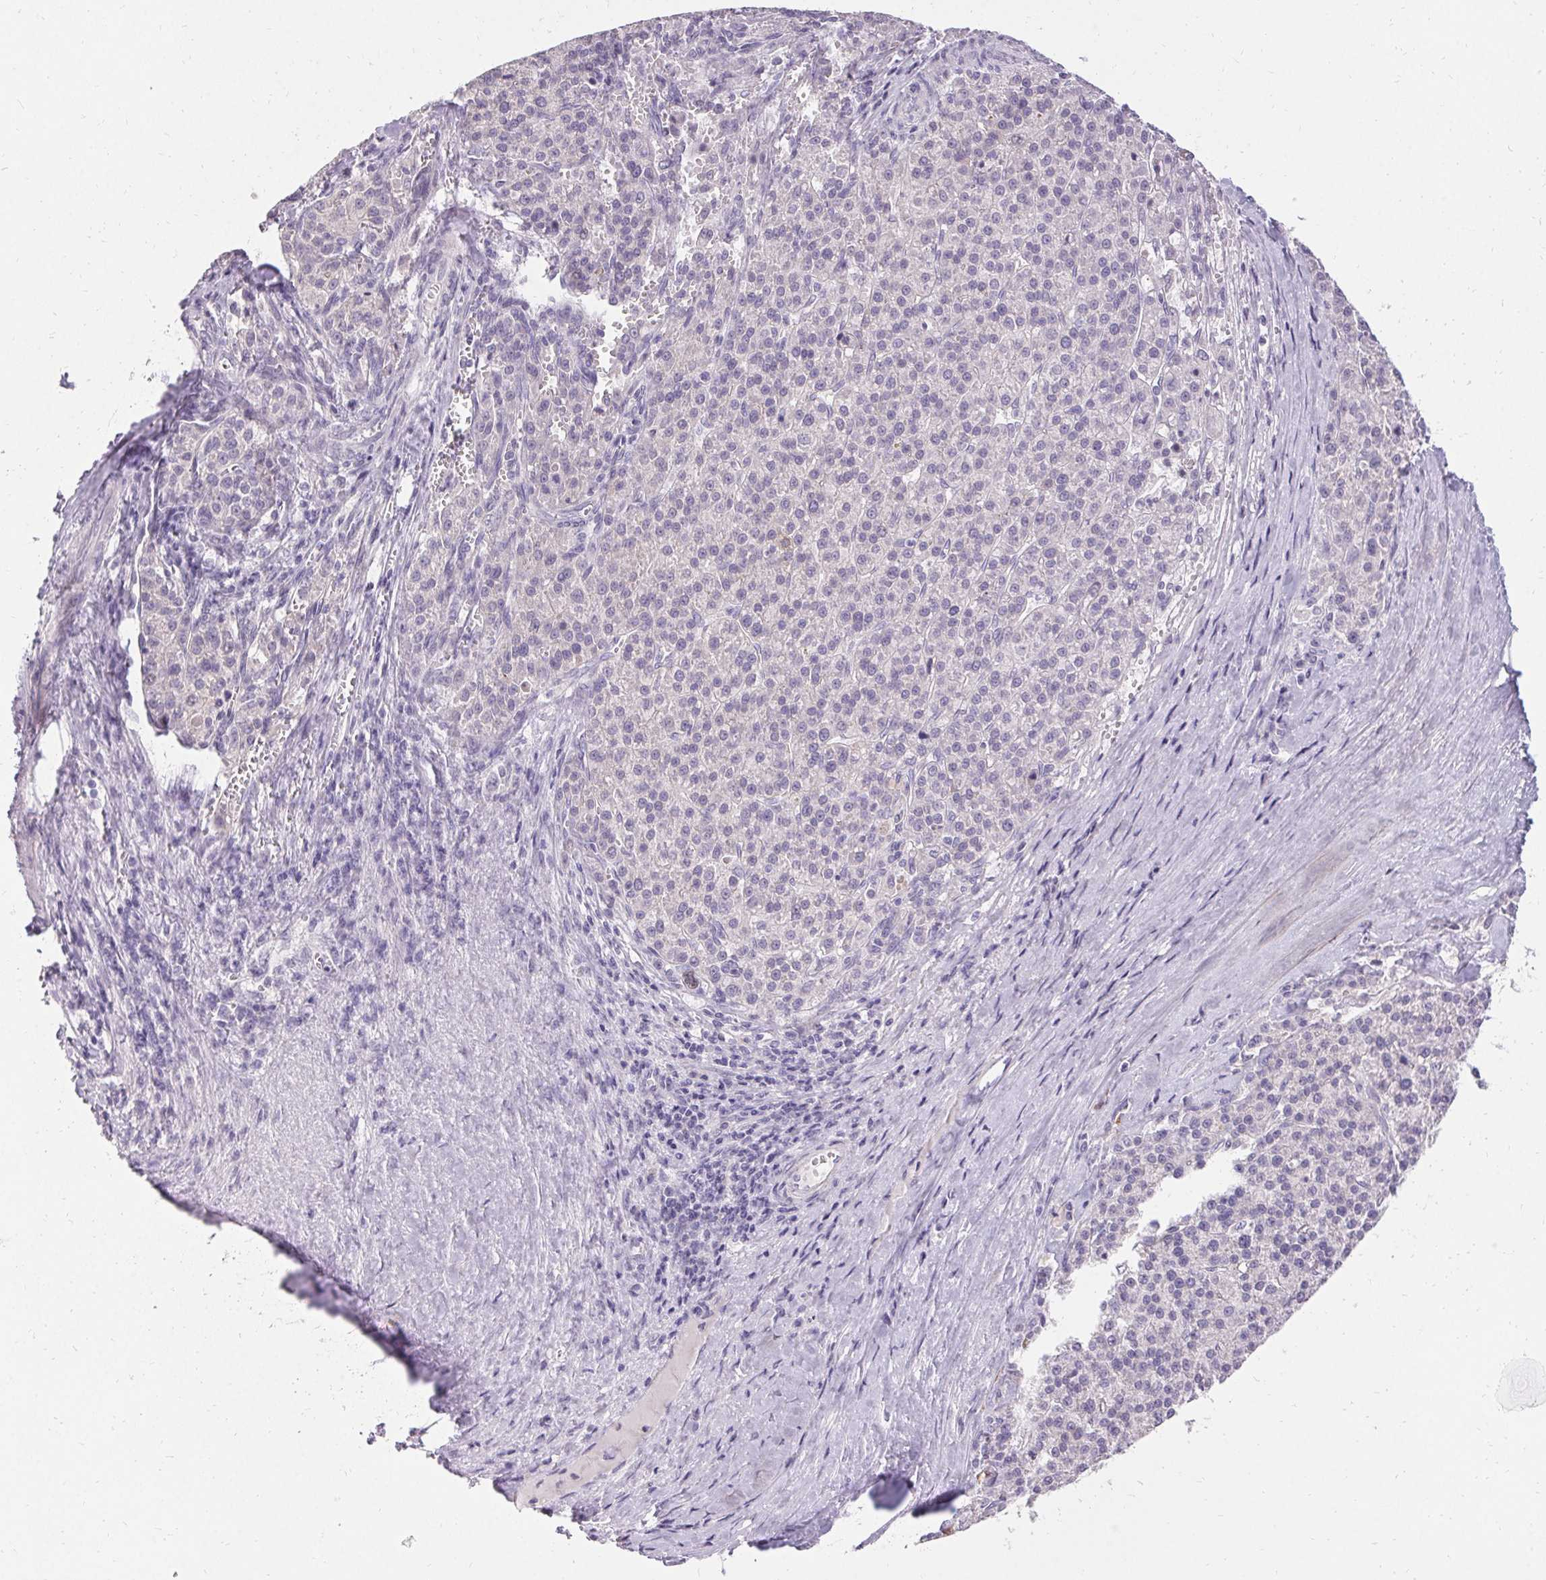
{"staining": {"intensity": "negative", "quantity": "none", "location": "none"}, "tissue": "liver cancer", "cell_type": "Tumor cells", "image_type": "cancer", "snomed": [{"axis": "morphology", "description": "Carcinoma, Hepatocellular, NOS"}, {"axis": "topography", "description": "Liver"}], "caption": "Immunohistochemistry (IHC) image of neoplastic tissue: human liver hepatocellular carcinoma stained with DAB (3,3'-diaminobenzidine) exhibits no significant protein positivity in tumor cells. (DAB (3,3'-diaminobenzidine) immunohistochemistry visualized using brightfield microscopy, high magnification).", "gene": "HSD17B3", "patient": {"sex": "female", "age": 58}}